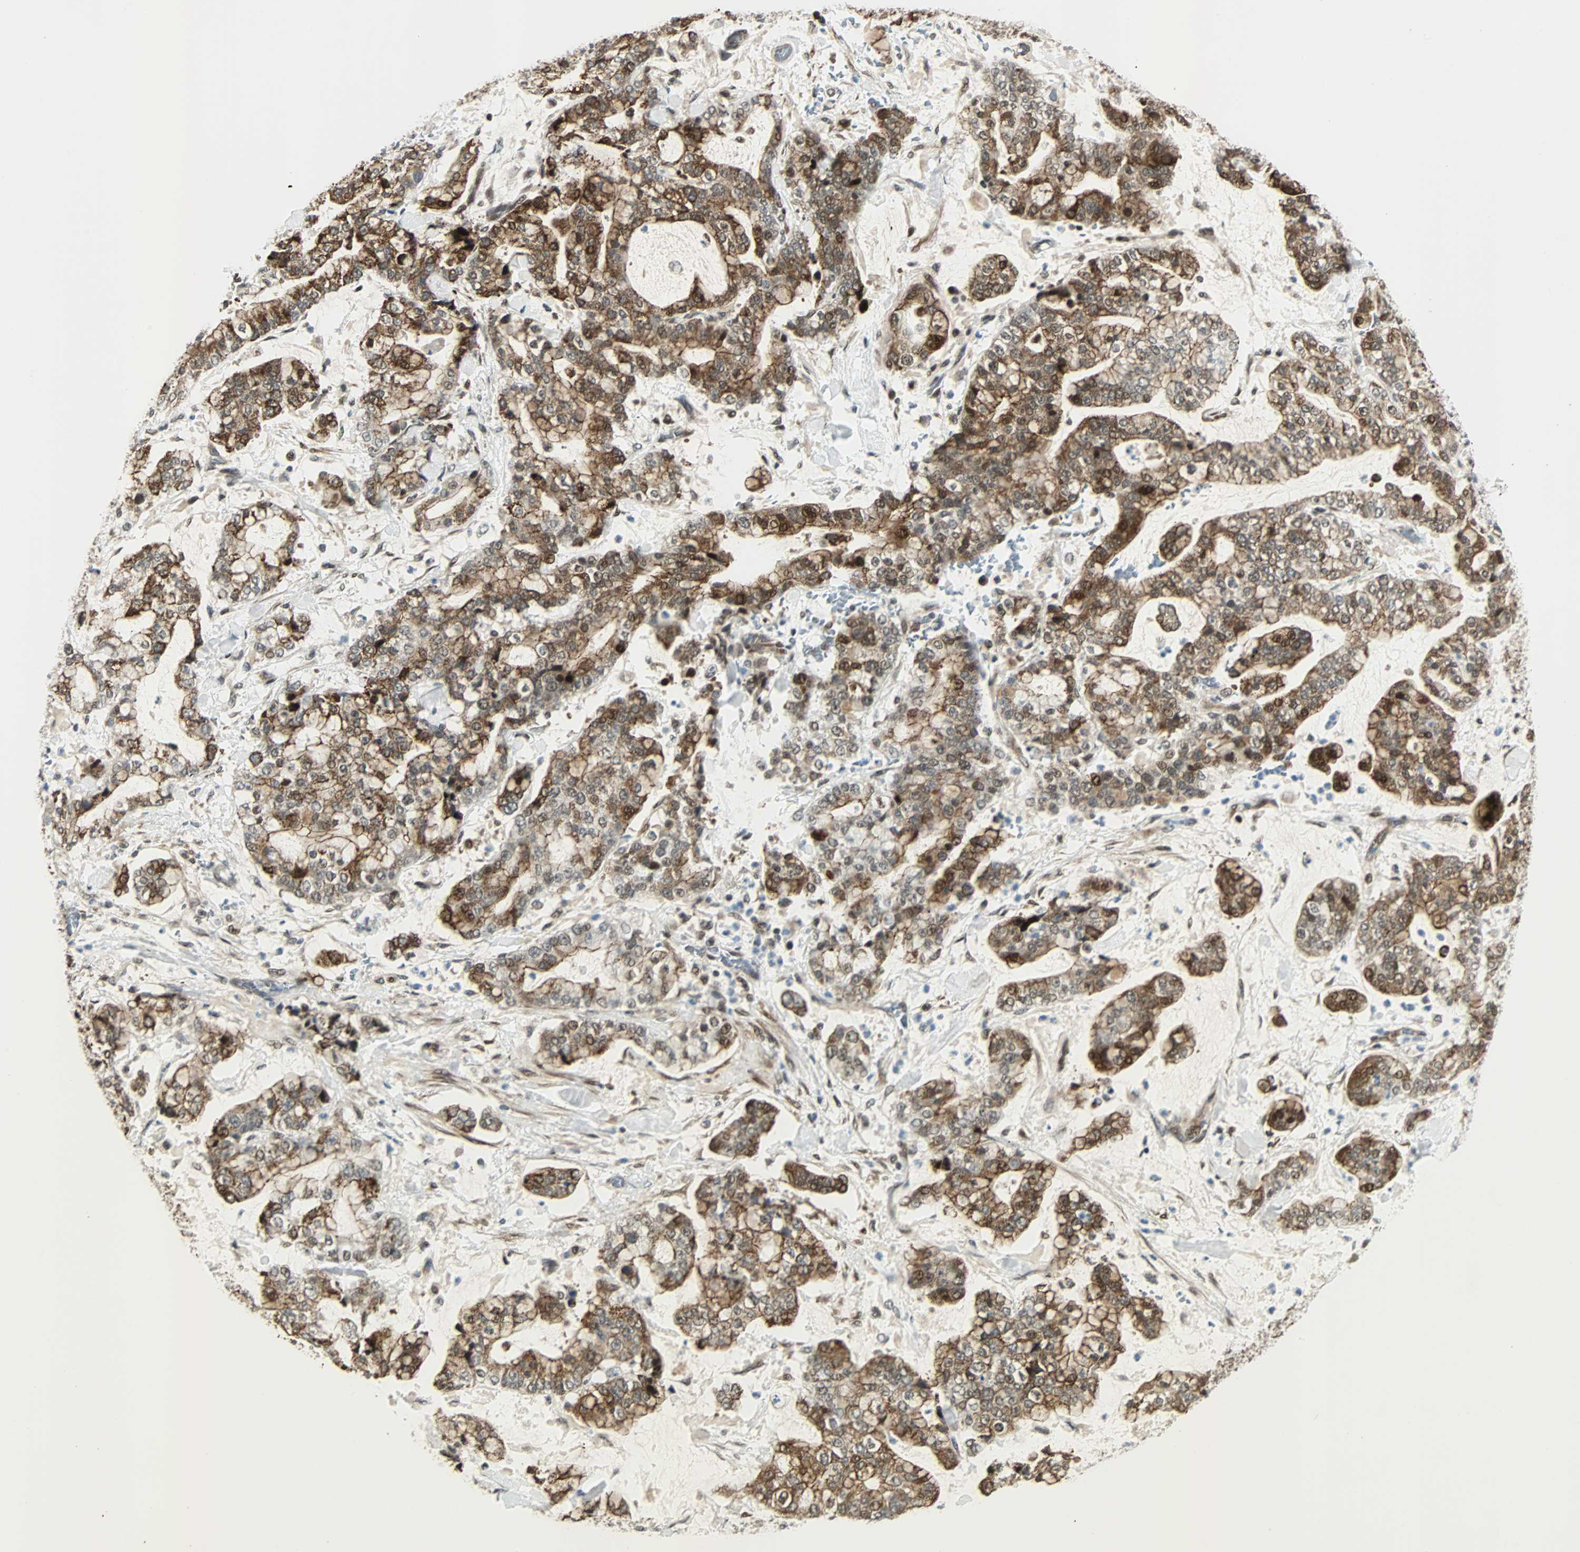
{"staining": {"intensity": "moderate", "quantity": ">75%", "location": "cytoplasmic/membranous,nuclear"}, "tissue": "stomach cancer", "cell_type": "Tumor cells", "image_type": "cancer", "snomed": [{"axis": "morphology", "description": "Normal tissue, NOS"}, {"axis": "morphology", "description": "Adenocarcinoma, NOS"}, {"axis": "topography", "description": "Stomach, upper"}, {"axis": "topography", "description": "Stomach"}], "caption": "A brown stain shows moderate cytoplasmic/membranous and nuclear positivity of a protein in stomach cancer (adenocarcinoma) tumor cells.", "gene": "CBX4", "patient": {"sex": "male", "age": 76}}